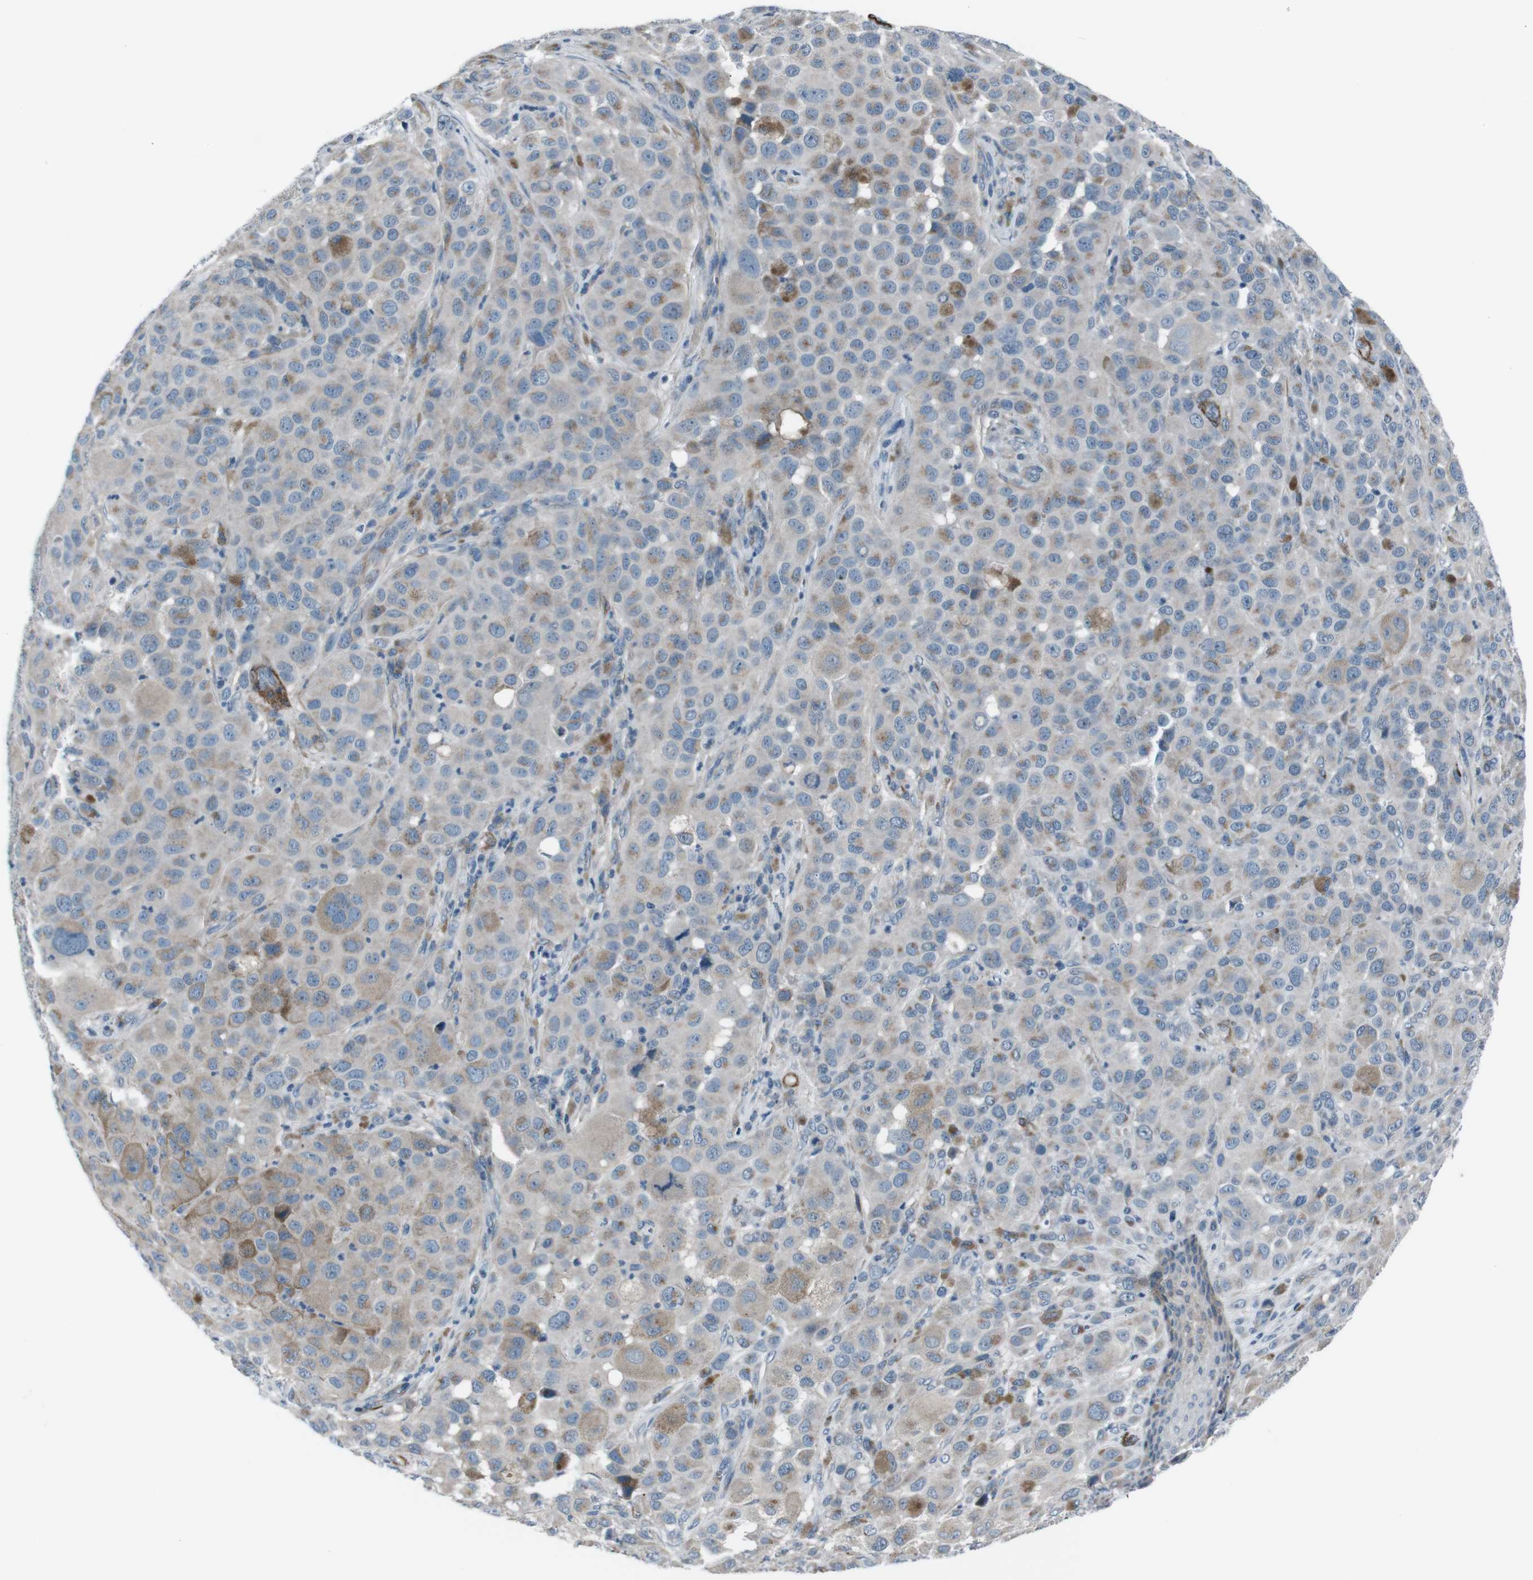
{"staining": {"intensity": "negative", "quantity": "none", "location": "none"}, "tissue": "melanoma", "cell_type": "Tumor cells", "image_type": "cancer", "snomed": [{"axis": "morphology", "description": "Malignant melanoma, NOS"}, {"axis": "topography", "description": "Skin"}], "caption": "This is a image of immunohistochemistry staining of melanoma, which shows no expression in tumor cells.", "gene": "PDLIM5", "patient": {"sex": "male", "age": 96}}